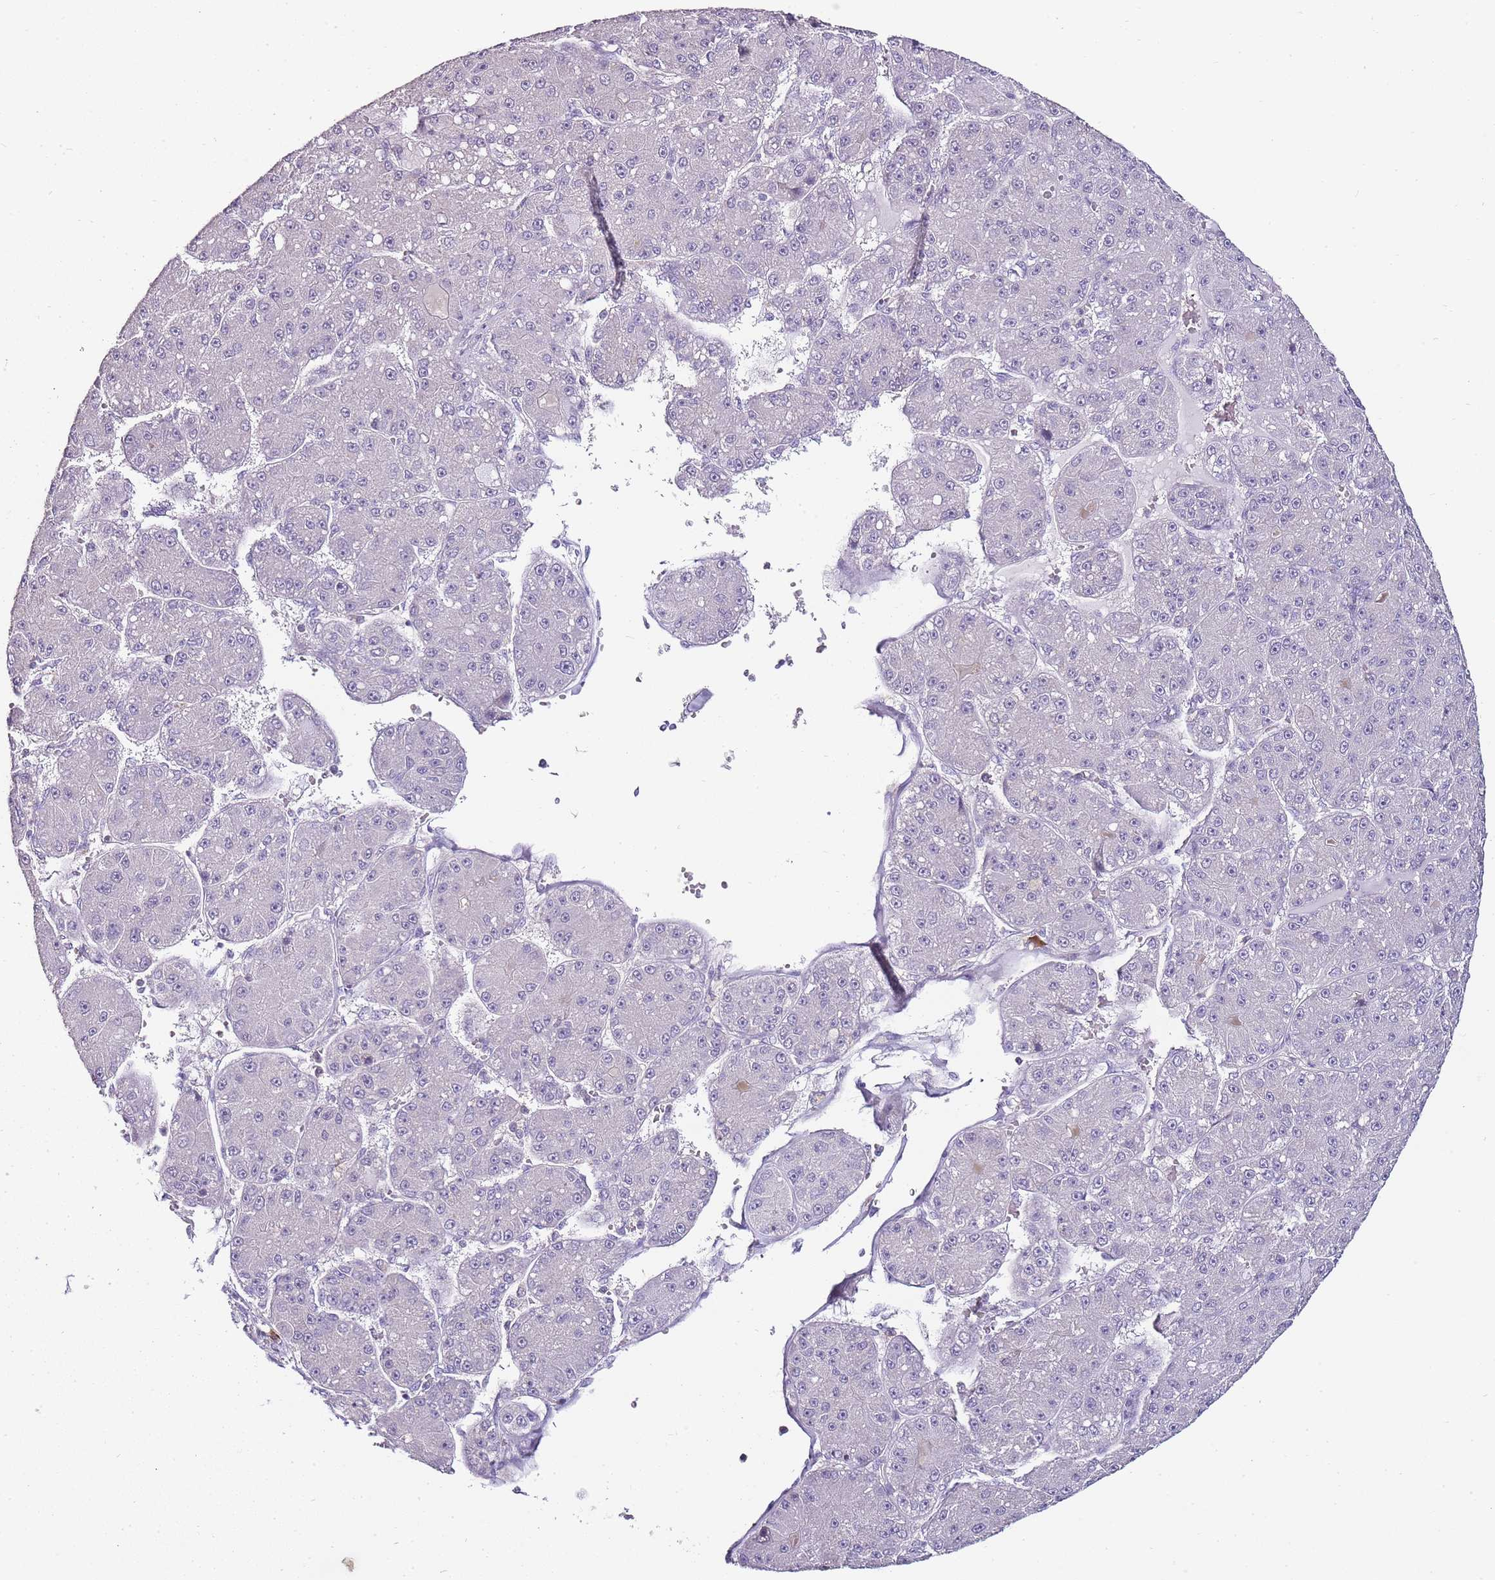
{"staining": {"intensity": "negative", "quantity": "none", "location": "none"}, "tissue": "liver cancer", "cell_type": "Tumor cells", "image_type": "cancer", "snomed": [{"axis": "morphology", "description": "Carcinoma, Hepatocellular, NOS"}, {"axis": "topography", "description": "Liver"}], "caption": "This photomicrograph is of hepatocellular carcinoma (liver) stained with immunohistochemistry to label a protein in brown with the nuclei are counter-stained blue. There is no expression in tumor cells.", "gene": "ZBP1", "patient": {"sex": "male", "age": 67}}